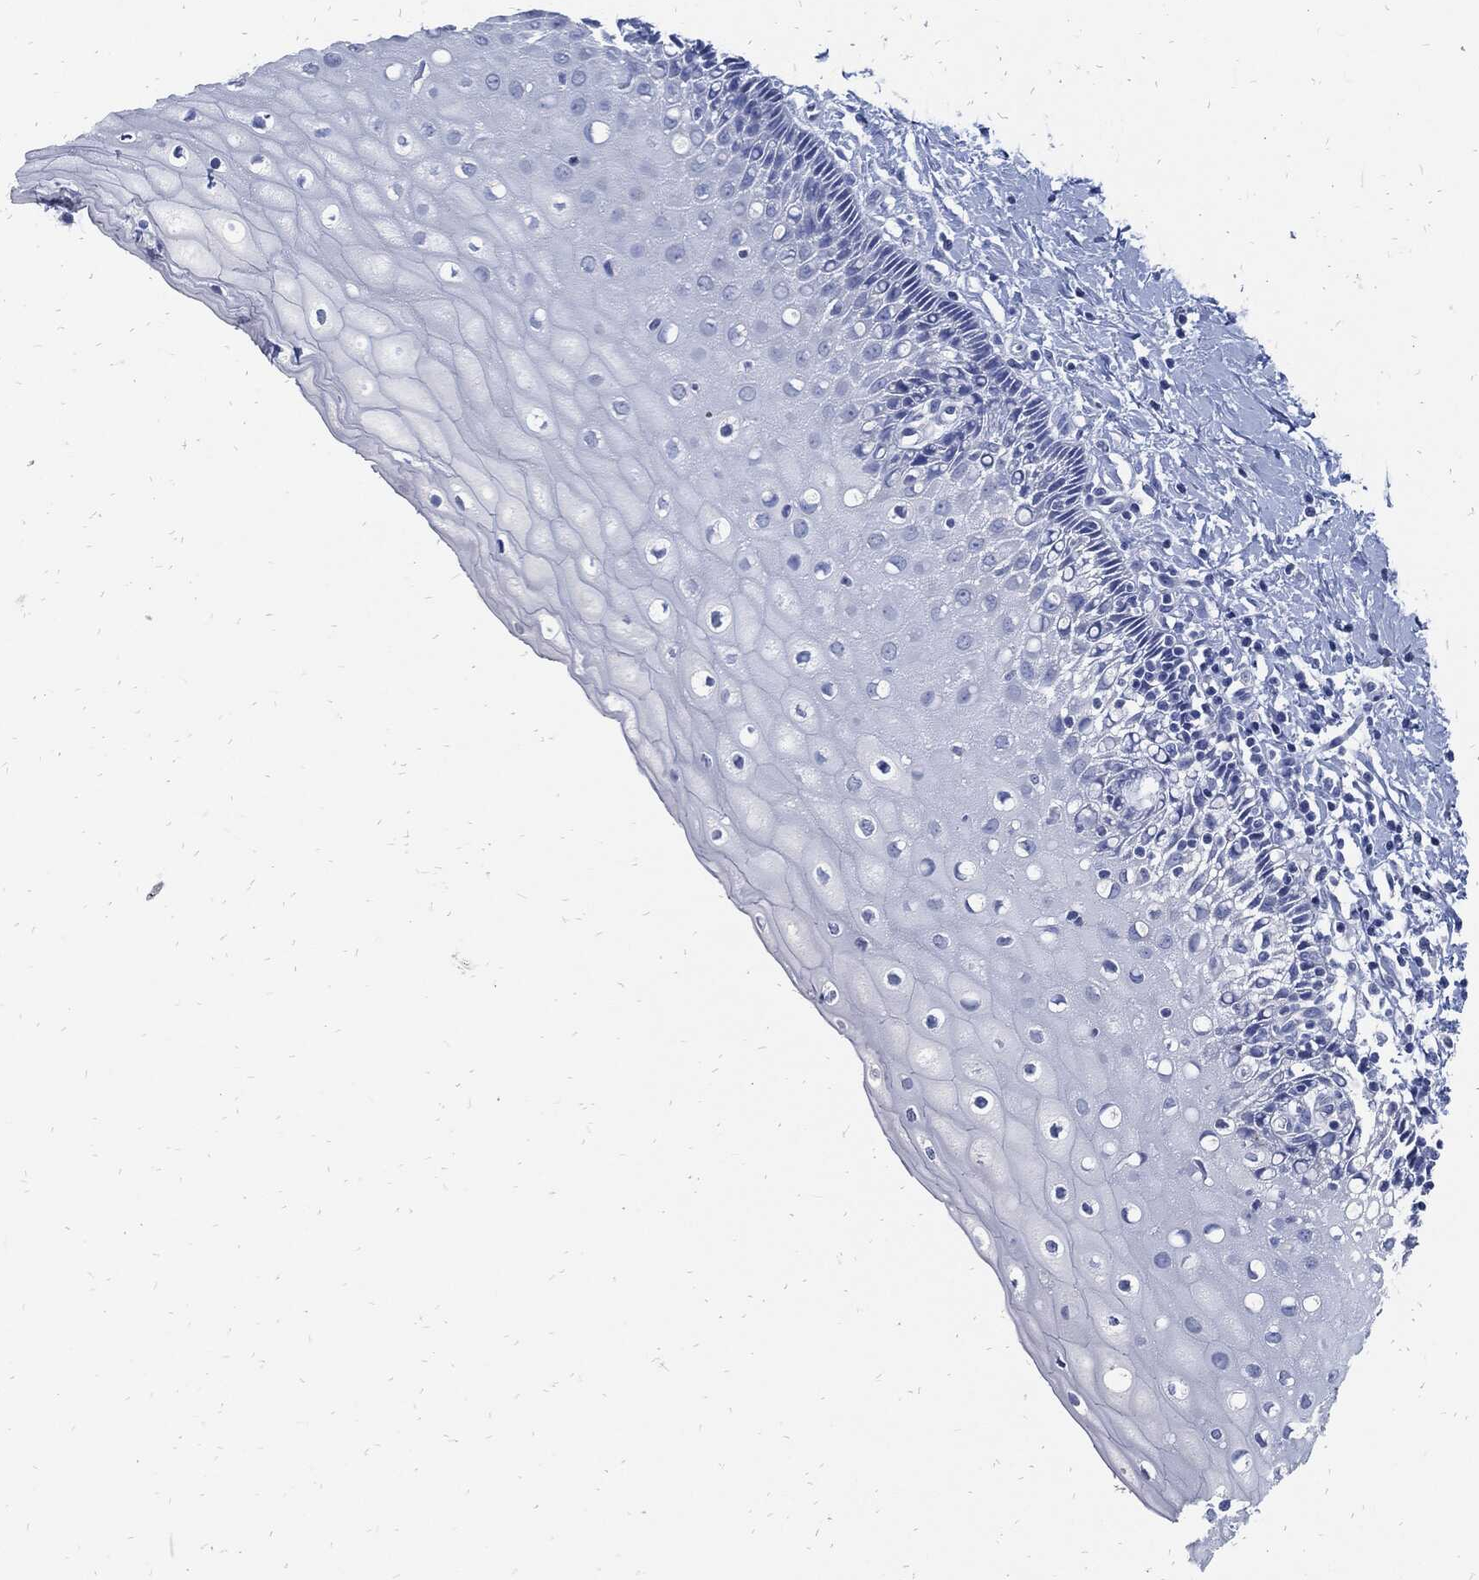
{"staining": {"intensity": "negative", "quantity": "none", "location": "none"}, "tissue": "cervix", "cell_type": "Glandular cells", "image_type": "normal", "snomed": [{"axis": "morphology", "description": "Normal tissue, NOS"}, {"axis": "topography", "description": "Cervix"}], "caption": "An IHC photomicrograph of unremarkable cervix is shown. There is no staining in glandular cells of cervix.", "gene": "FABP4", "patient": {"sex": "female", "age": 37}}